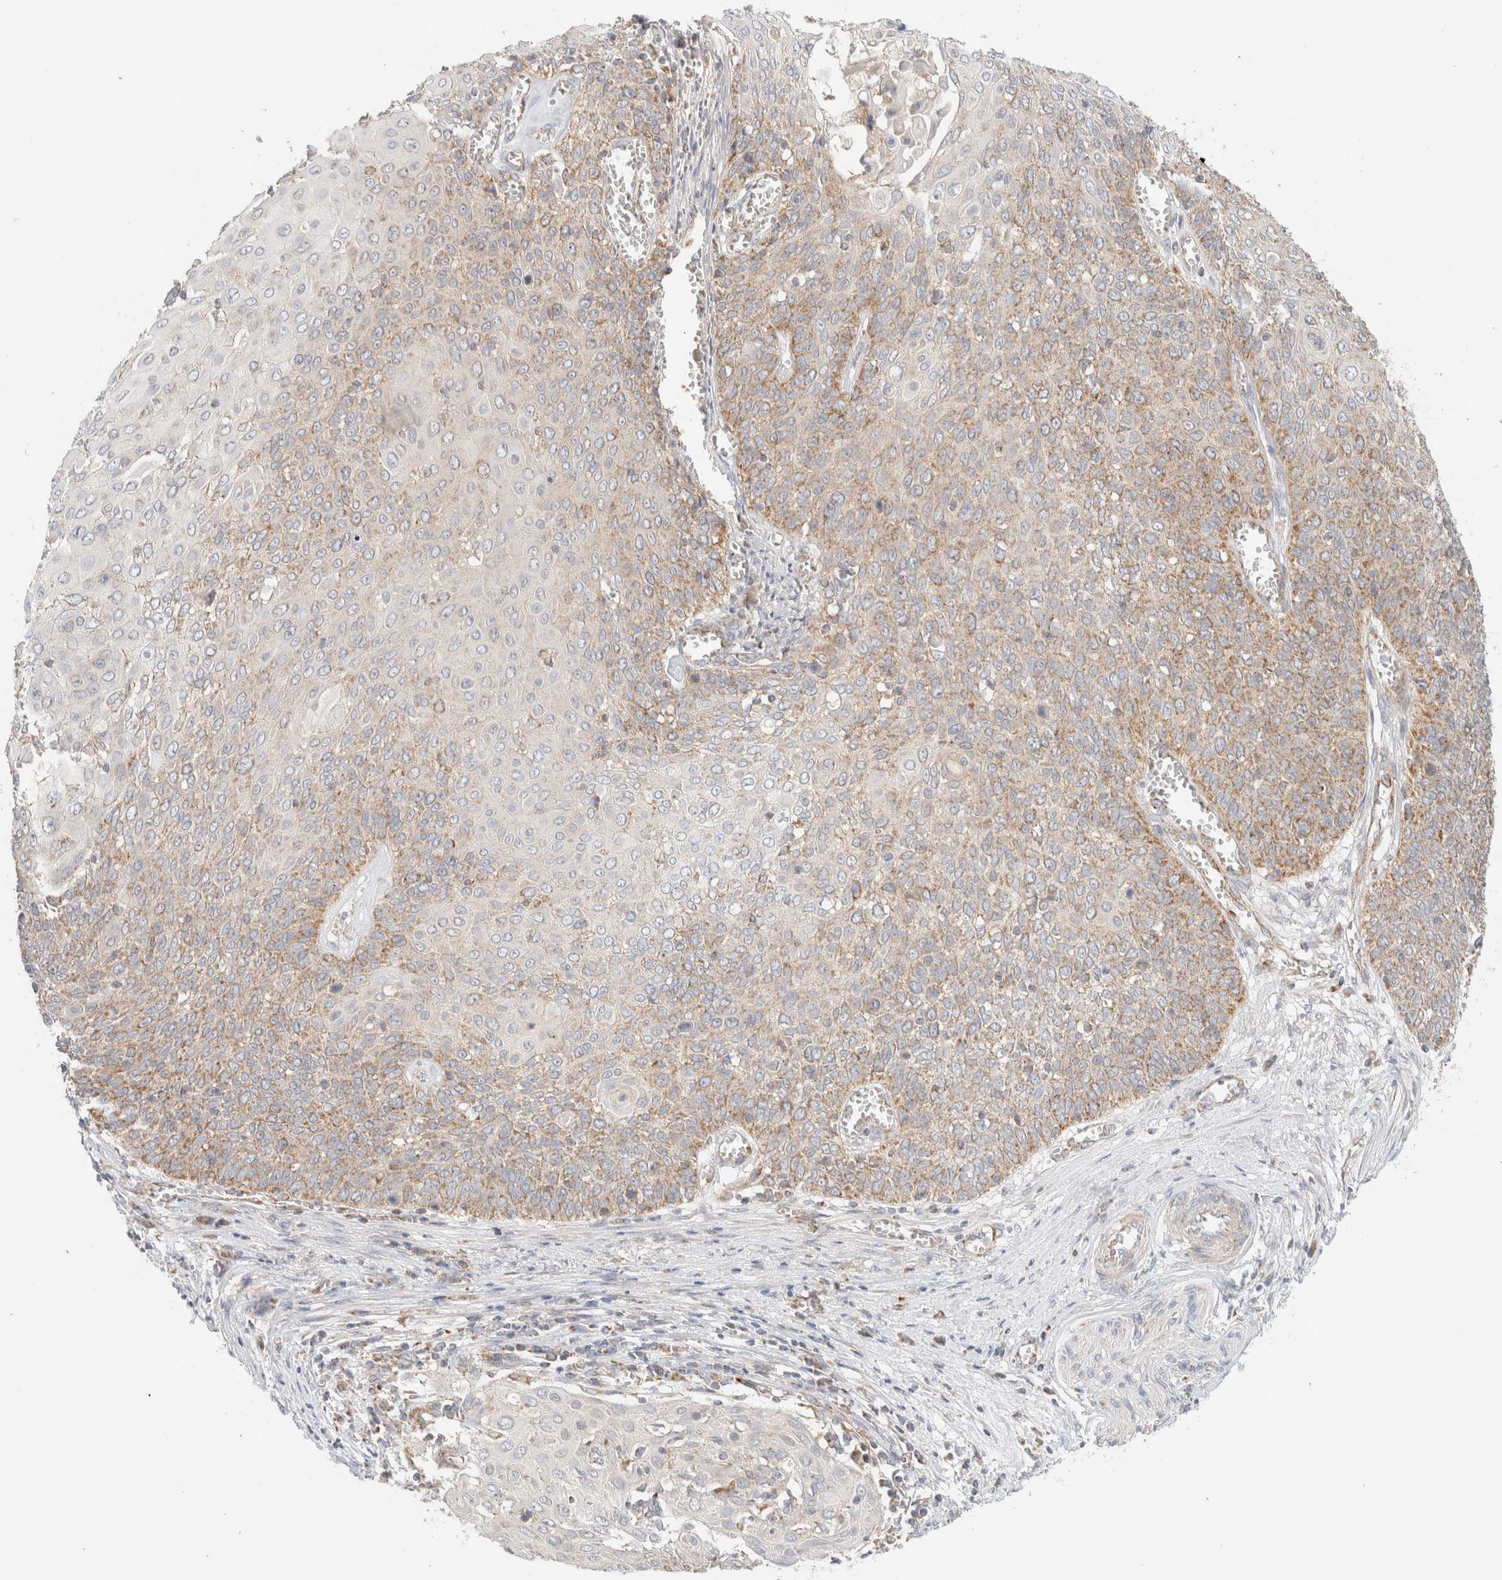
{"staining": {"intensity": "moderate", "quantity": "25%-75%", "location": "cytoplasmic/membranous"}, "tissue": "cervical cancer", "cell_type": "Tumor cells", "image_type": "cancer", "snomed": [{"axis": "morphology", "description": "Squamous cell carcinoma, NOS"}, {"axis": "topography", "description": "Cervix"}], "caption": "Cervical cancer (squamous cell carcinoma) was stained to show a protein in brown. There is medium levels of moderate cytoplasmic/membranous staining in about 25%-75% of tumor cells.", "gene": "MRM3", "patient": {"sex": "female", "age": 39}}